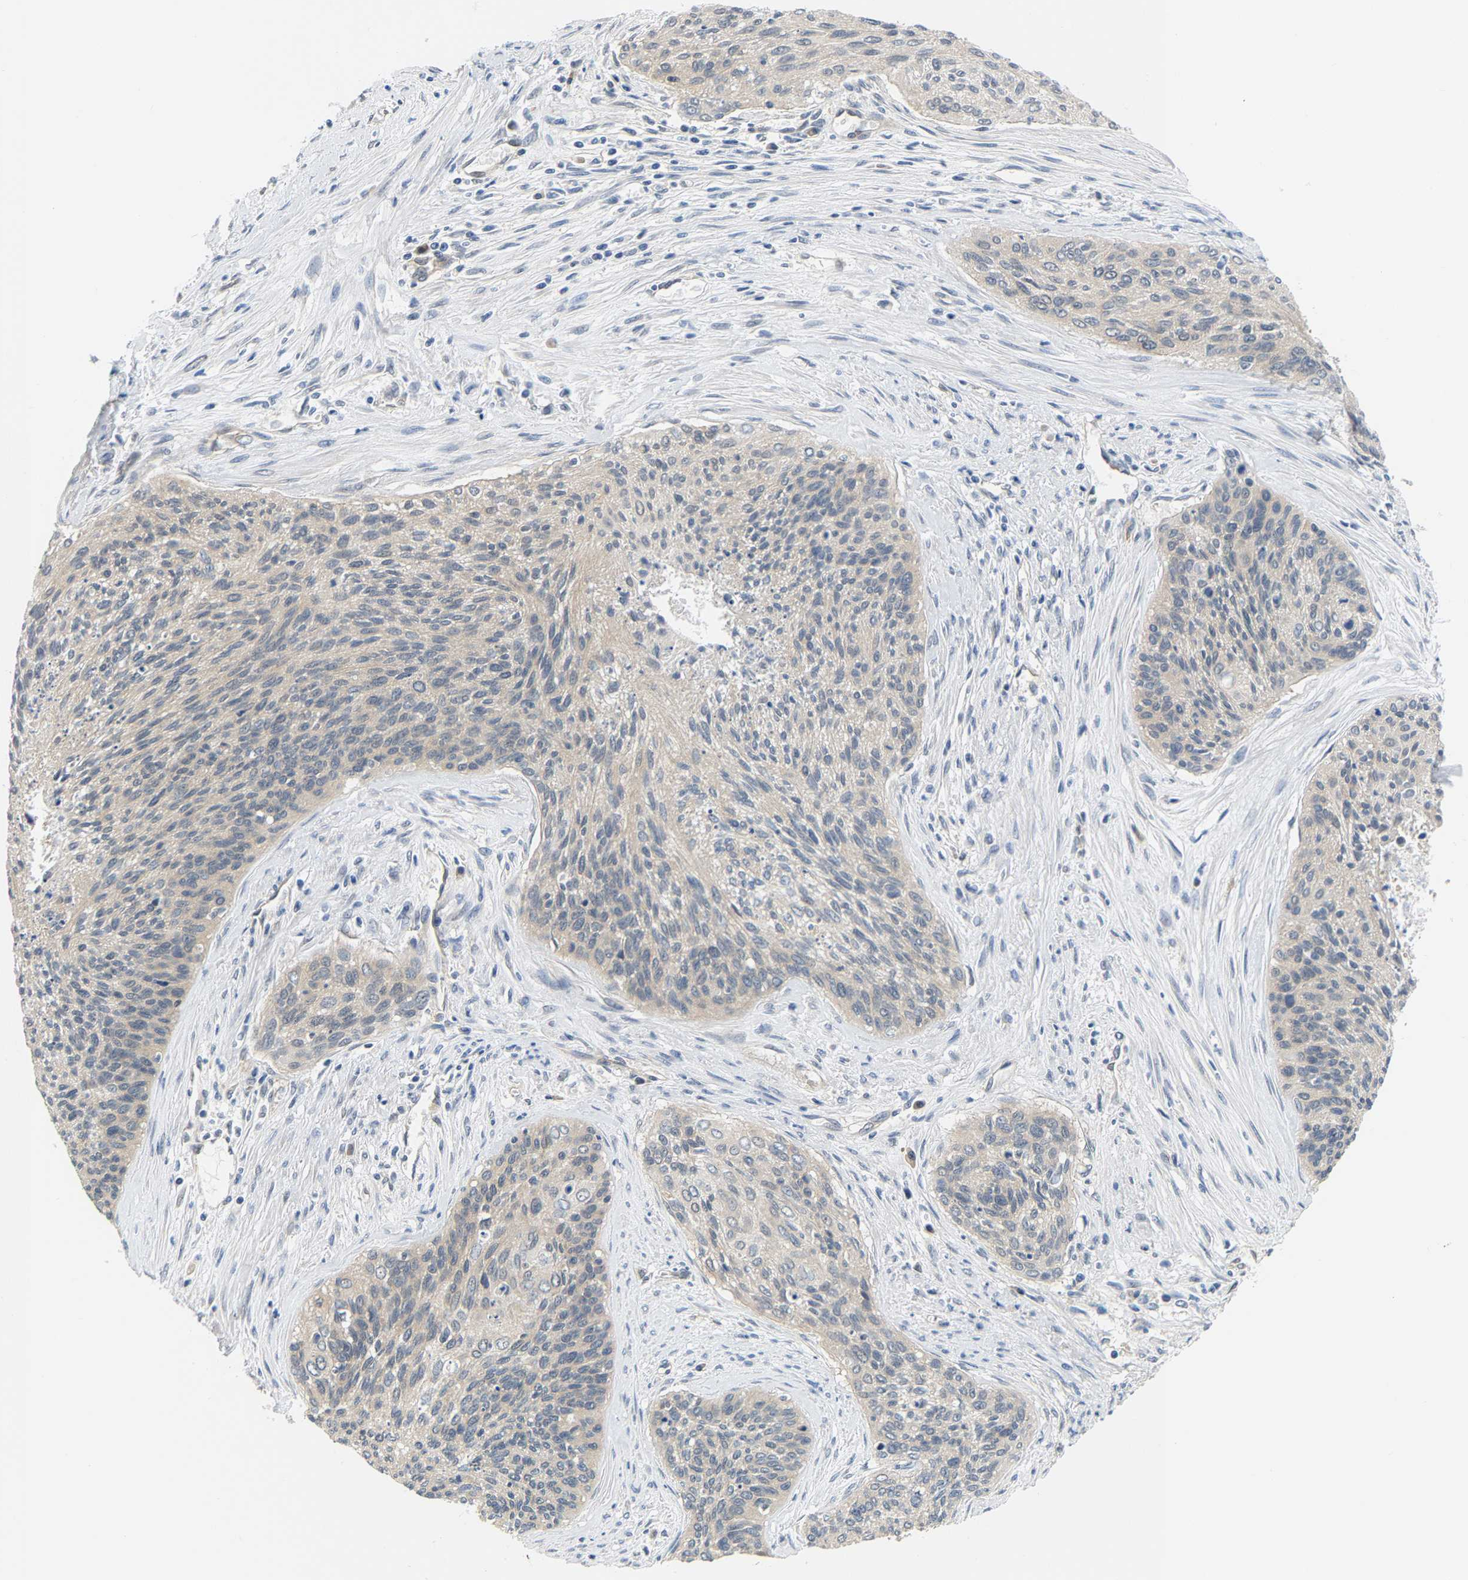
{"staining": {"intensity": "weak", "quantity": "<25%", "location": "cytoplasmic/membranous"}, "tissue": "cervical cancer", "cell_type": "Tumor cells", "image_type": "cancer", "snomed": [{"axis": "morphology", "description": "Squamous cell carcinoma, NOS"}, {"axis": "topography", "description": "Cervix"}], "caption": "This image is of cervical squamous cell carcinoma stained with immunohistochemistry to label a protein in brown with the nuclei are counter-stained blue. There is no positivity in tumor cells.", "gene": "ARHGEF12", "patient": {"sex": "female", "age": 55}}